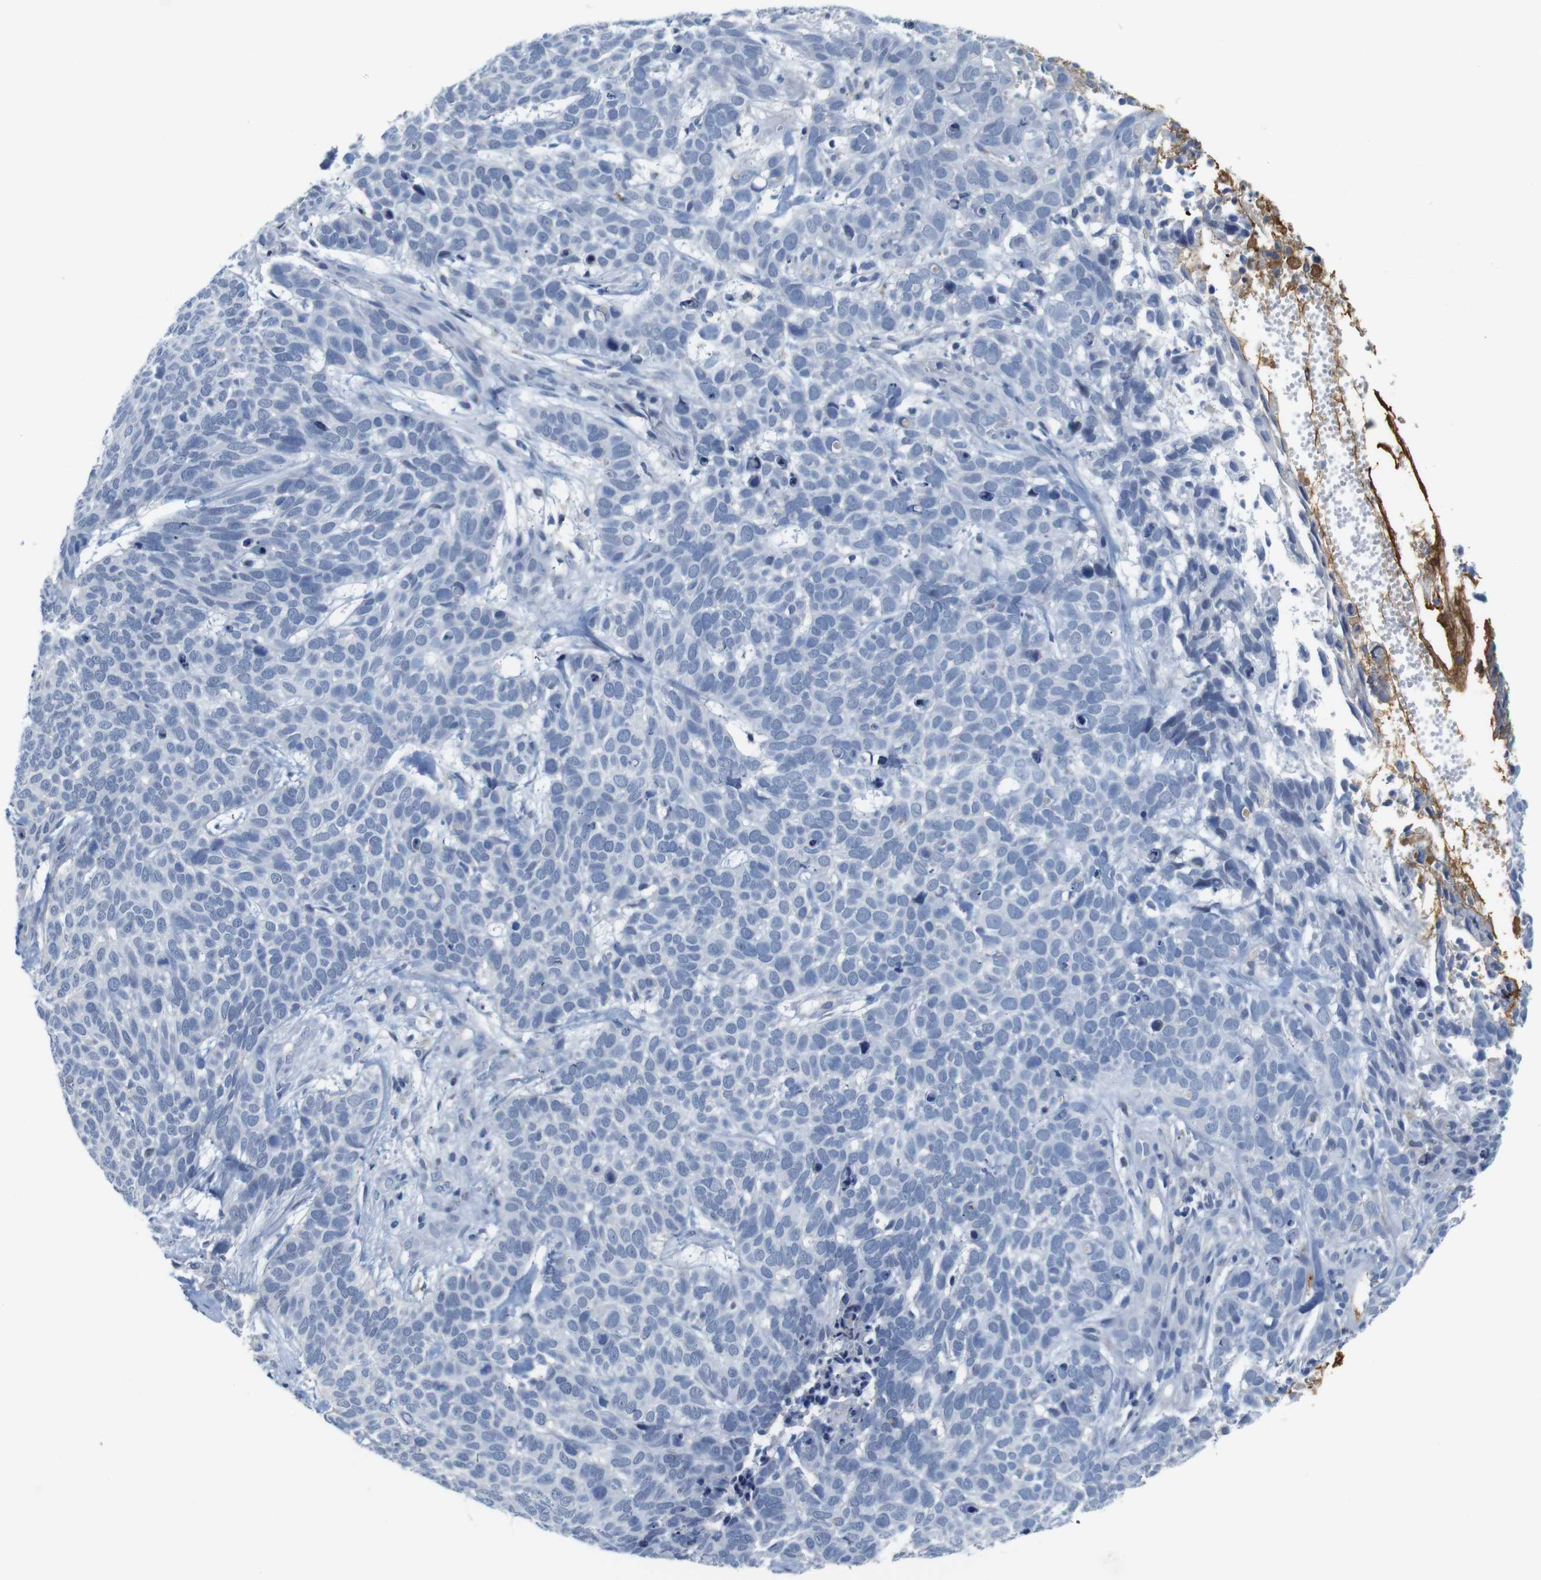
{"staining": {"intensity": "negative", "quantity": "none", "location": "none"}, "tissue": "skin cancer", "cell_type": "Tumor cells", "image_type": "cancer", "snomed": [{"axis": "morphology", "description": "Basal cell carcinoma"}, {"axis": "topography", "description": "Skin"}], "caption": "Tumor cells are negative for protein expression in human skin cancer (basal cell carcinoma).", "gene": "OTOF", "patient": {"sex": "male", "age": 87}}